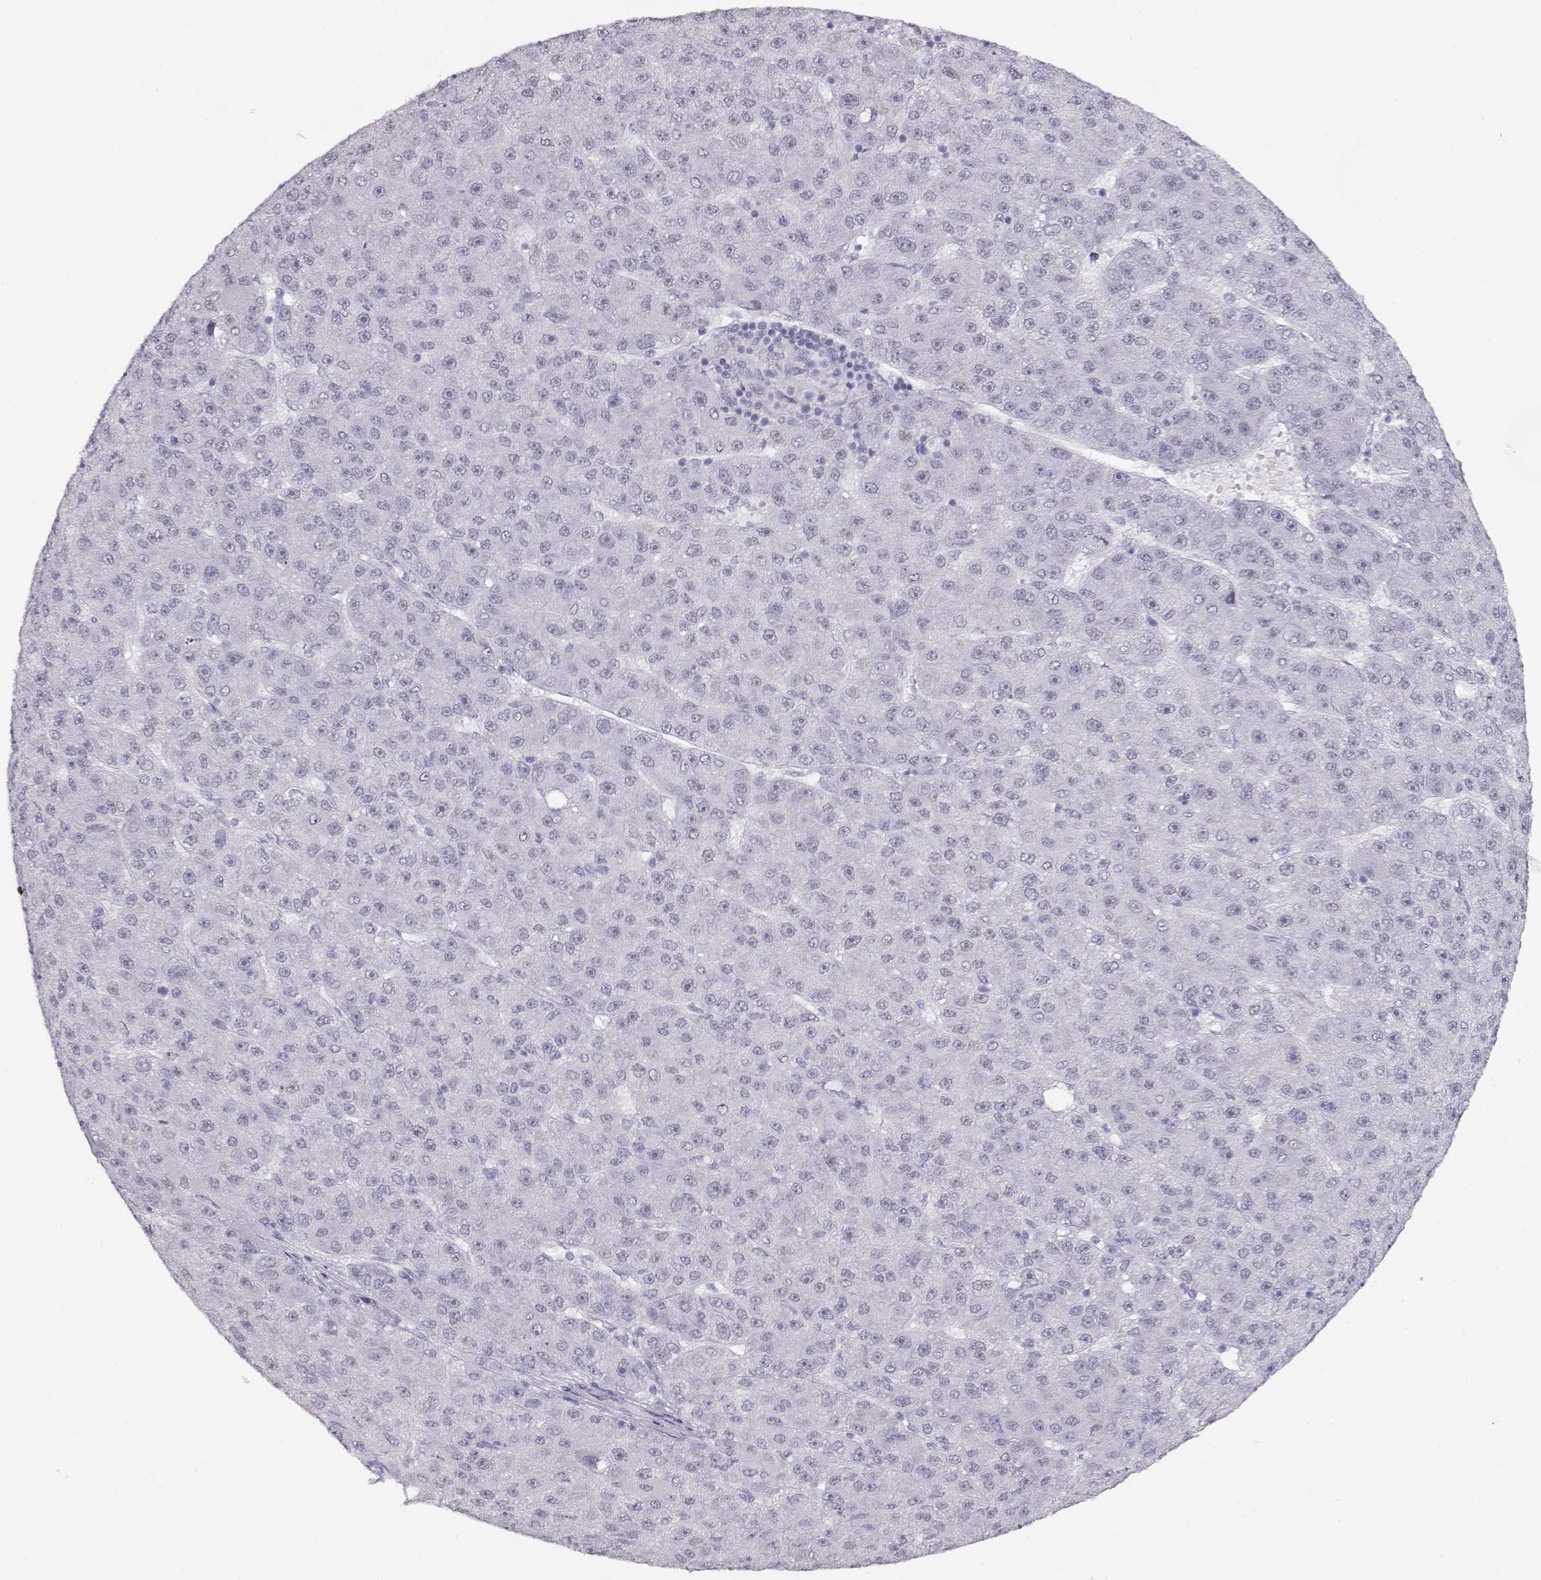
{"staining": {"intensity": "negative", "quantity": "none", "location": "none"}, "tissue": "liver cancer", "cell_type": "Tumor cells", "image_type": "cancer", "snomed": [{"axis": "morphology", "description": "Carcinoma, Hepatocellular, NOS"}, {"axis": "topography", "description": "Liver"}], "caption": "A histopathology image of liver hepatocellular carcinoma stained for a protein demonstrates no brown staining in tumor cells.", "gene": "IMPG1", "patient": {"sex": "male", "age": 67}}